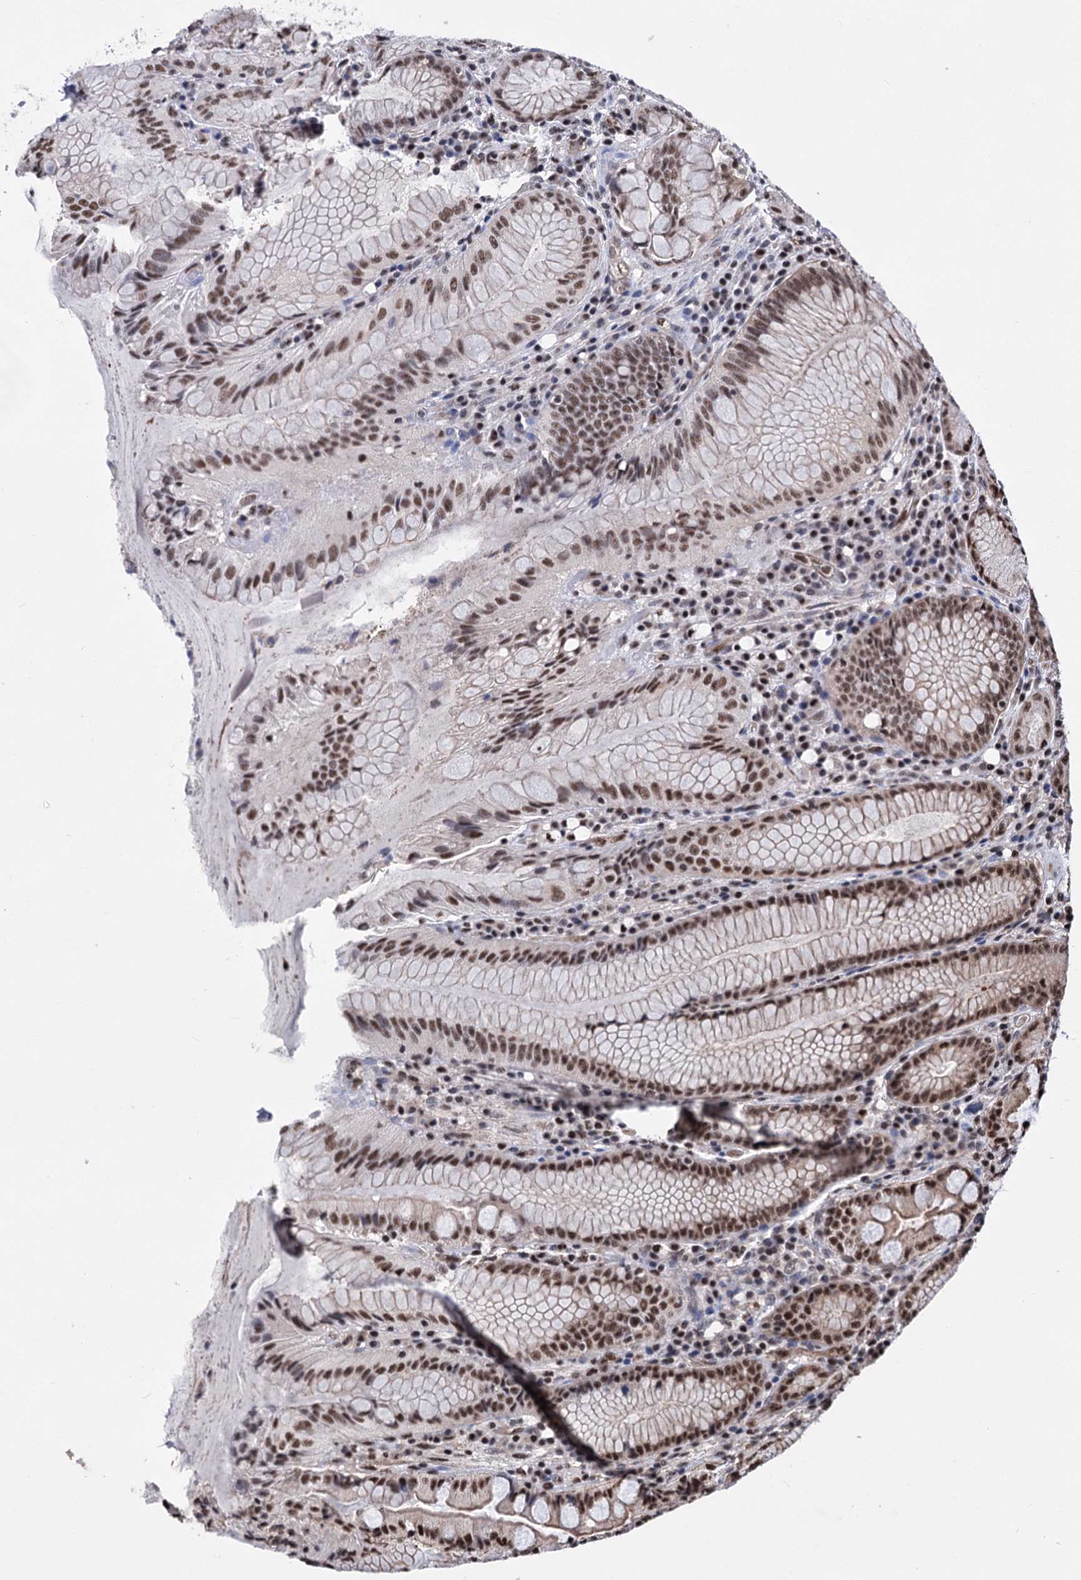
{"staining": {"intensity": "moderate", "quantity": ">75%", "location": "nuclear"}, "tissue": "stomach", "cell_type": "Glandular cells", "image_type": "normal", "snomed": [{"axis": "morphology", "description": "Normal tissue, NOS"}, {"axis": "topography", "description": "Stomach, upper"}, {"axis": "topography", "description": "Stomach, lower"}], "caption": "Immunohistochemistry histopathology image of benign human stomach stained for a protein (brown), which reveals medium levels of moderate nuclear positivity in about >75% of glandular cells.", "gene": "CHMP7", "patient": {"sex": "female", "age": 76}}